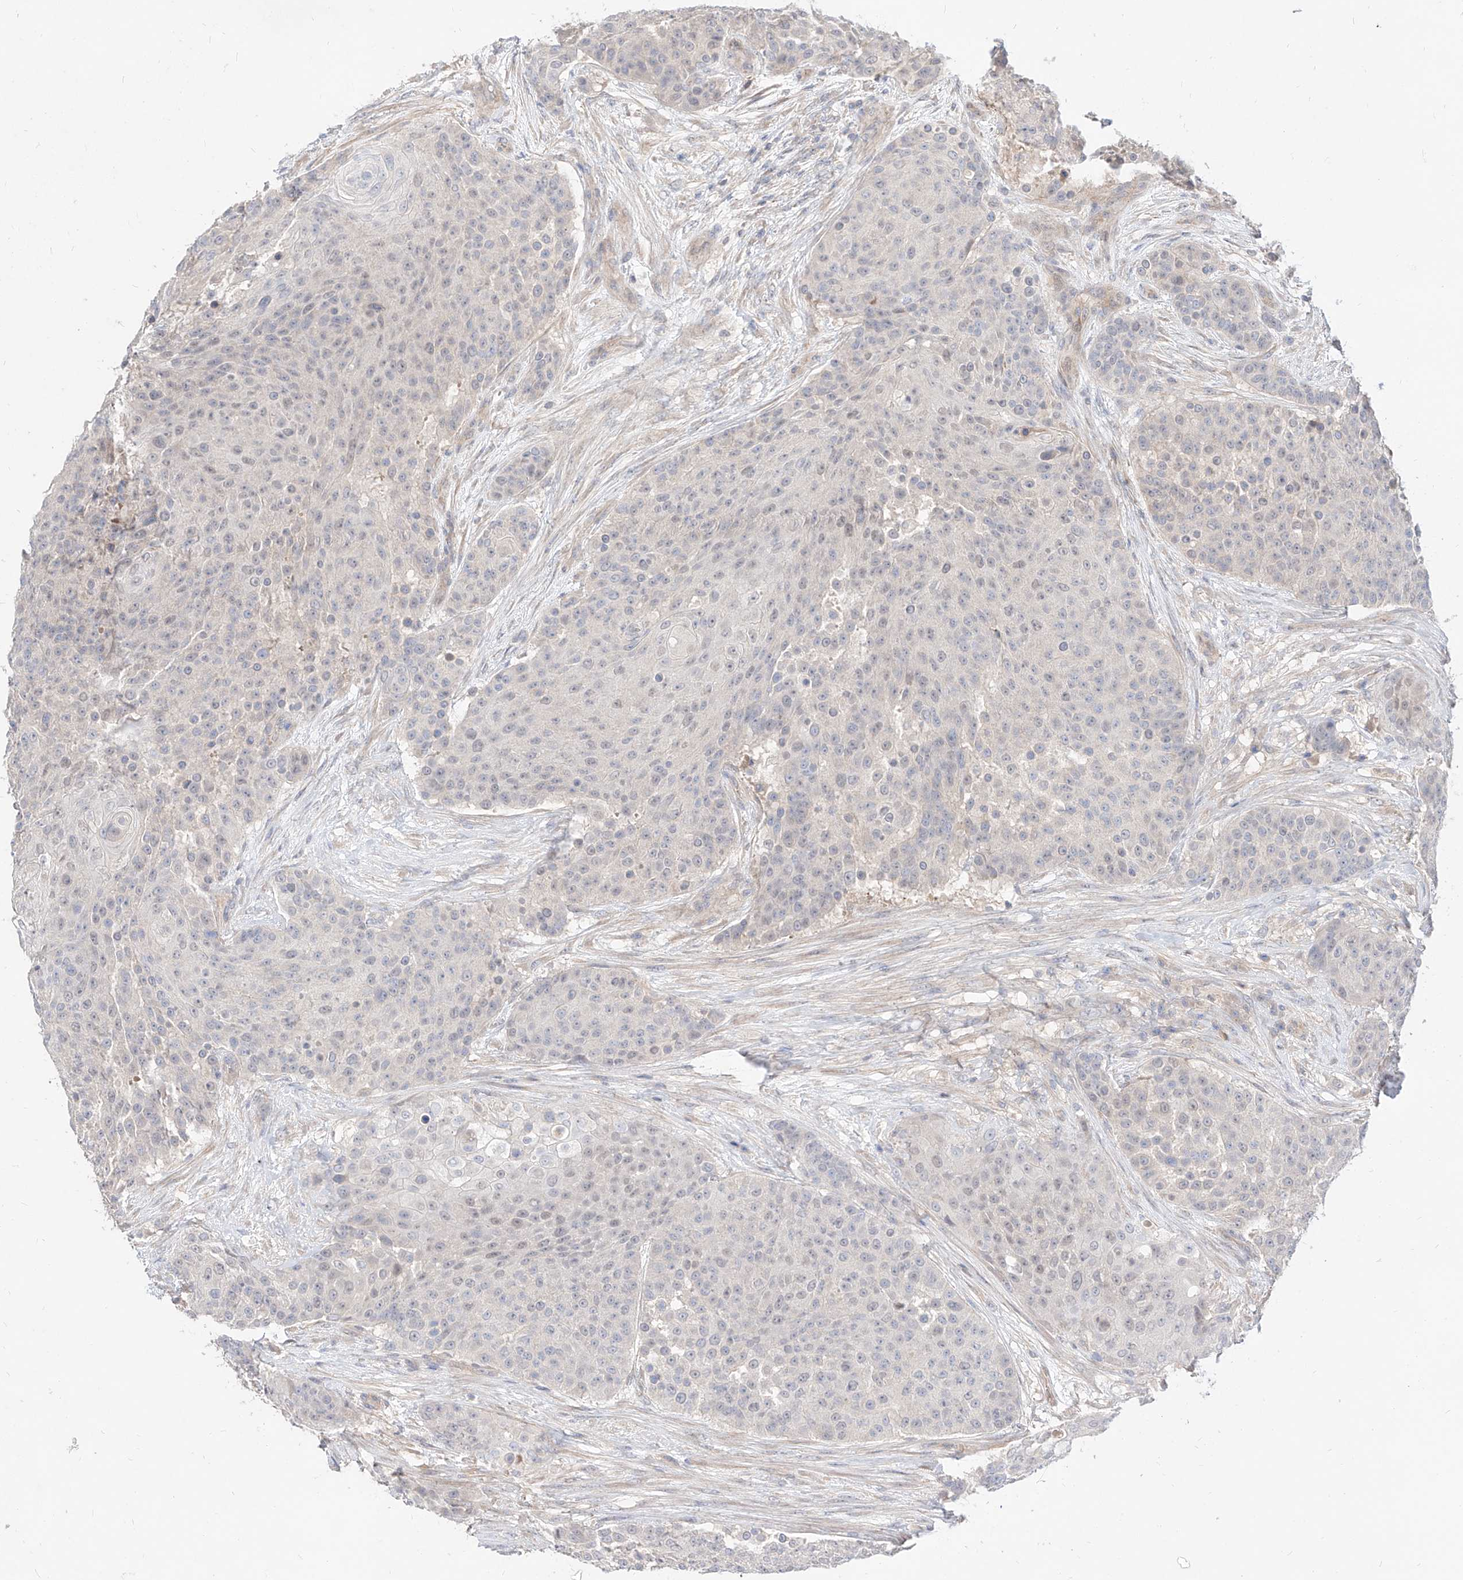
{"staining": {"intensity": "negative", "quantity": "none", "location": "none"}, "tissue": "urothelial cancer", "cell_type": "Tumor cells", "image_type": "cancer", "snomed": [{"axis": "morphology", "description": "Urothelial carcinoma, High grade"}, {"axis": "topography", "description": "Urinary bladder"}], "caption": "This is an immunohistochemistry micrograph of human urothelial cancer. There is no staining in tumor cells.", "gene": "TSNAX", "patient": {"sex": "female", "age": 63}}